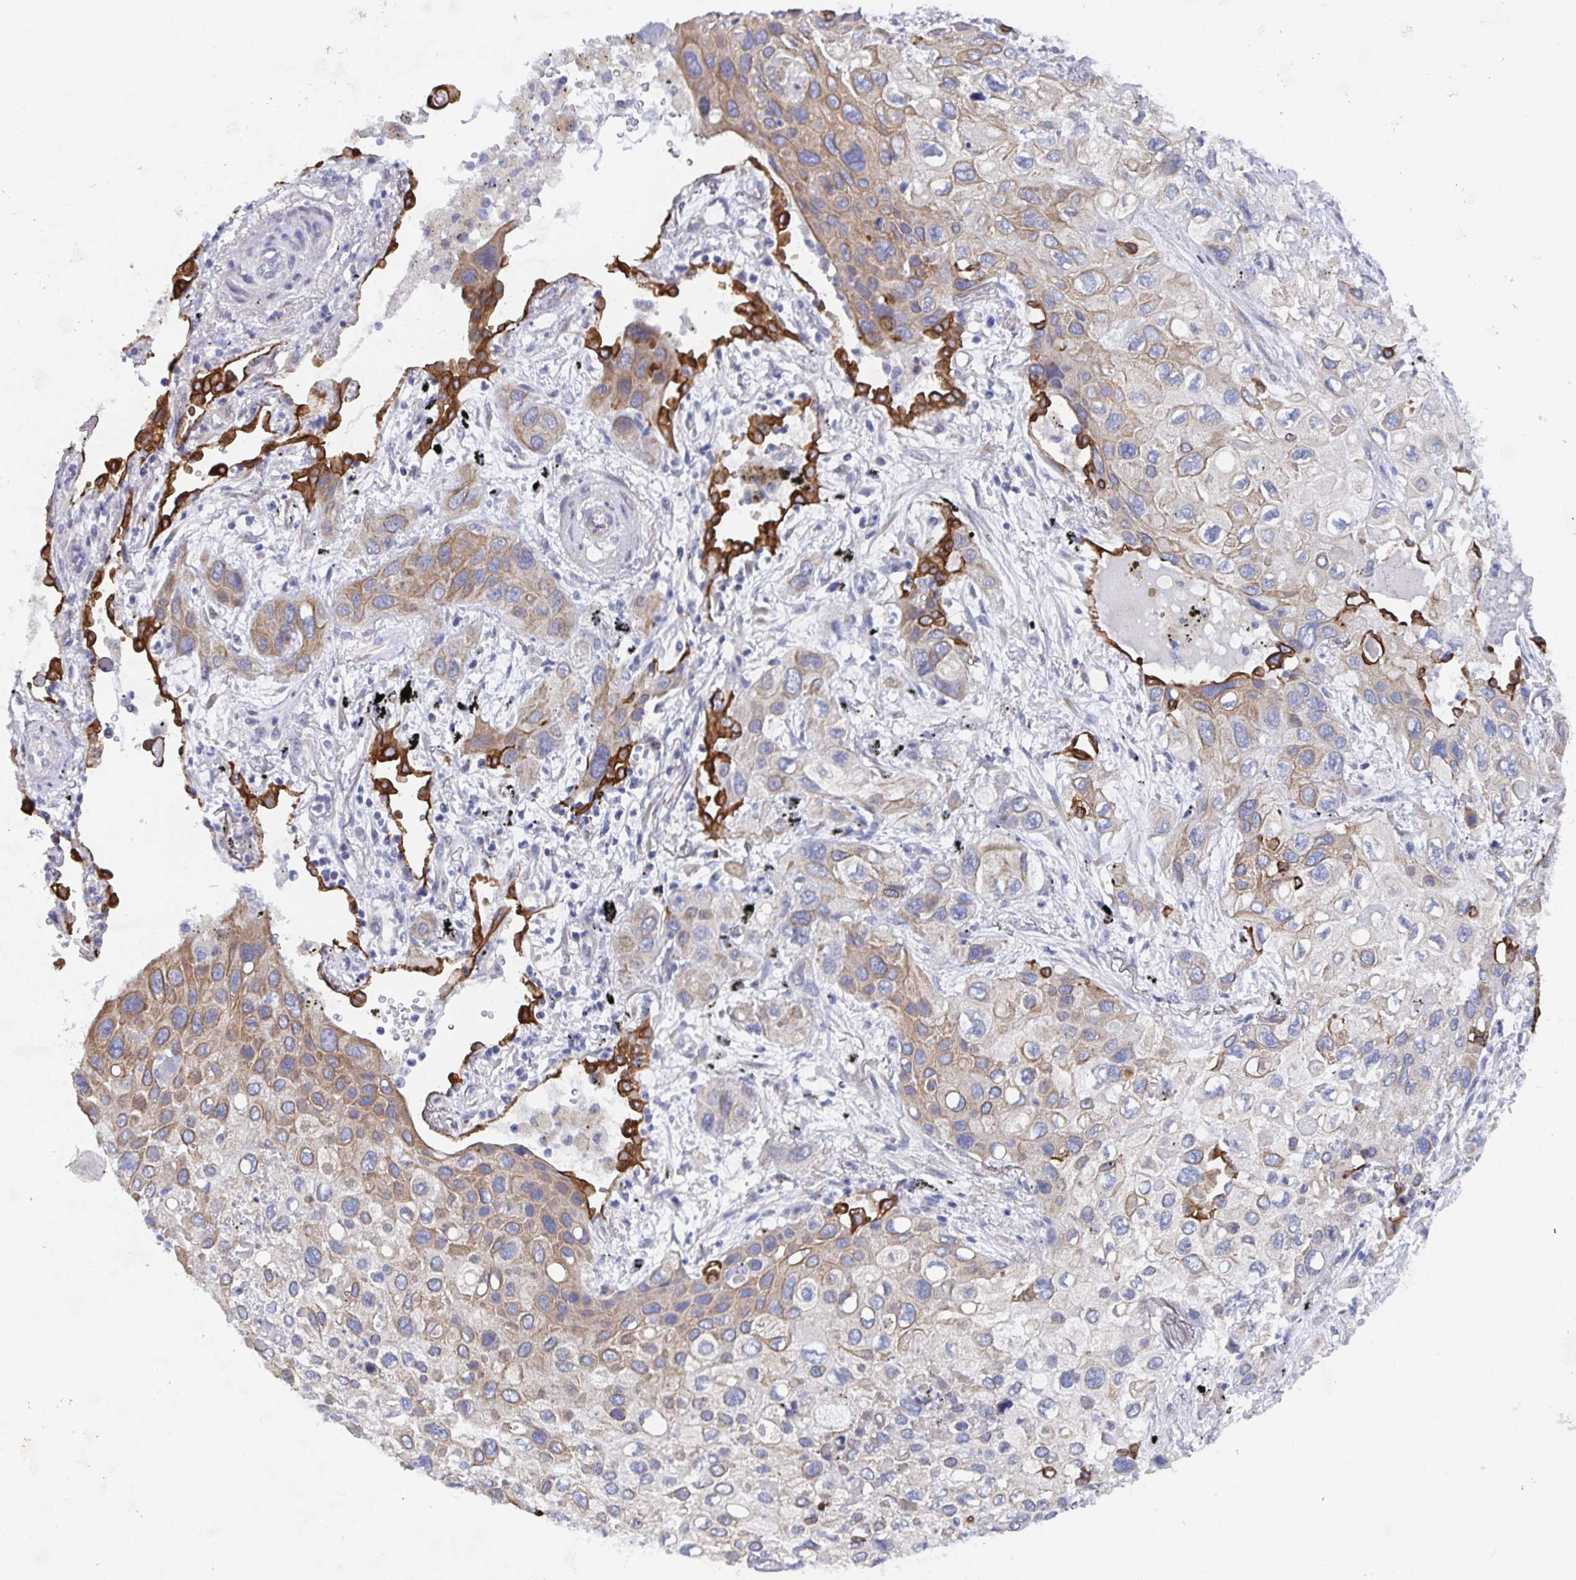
{"staining": {"intensity": "moderate", "quantity": "<25%", "location": "cytoplasmic/membranous"}, "tissue": "lung cancer", "cell_type": "Tumor cells", "image_type": "cancer", "snomed": [{"axis": "morphology", "description": "Squamous cell carcinoma, NOS"}, {"axis": "morphology", "description": "Squamous cell carcinoma, metastatic, NOS"}, {"axis": "topography", "description": "Lung"}], "caption": "A histopathology image of human lung cancer stained for a protein exhibits moderate cytoplasmic/membranous brown staining in tumor cells.", "gene": "ZIK1", "patient": {"sex": "male", "age": 59}}